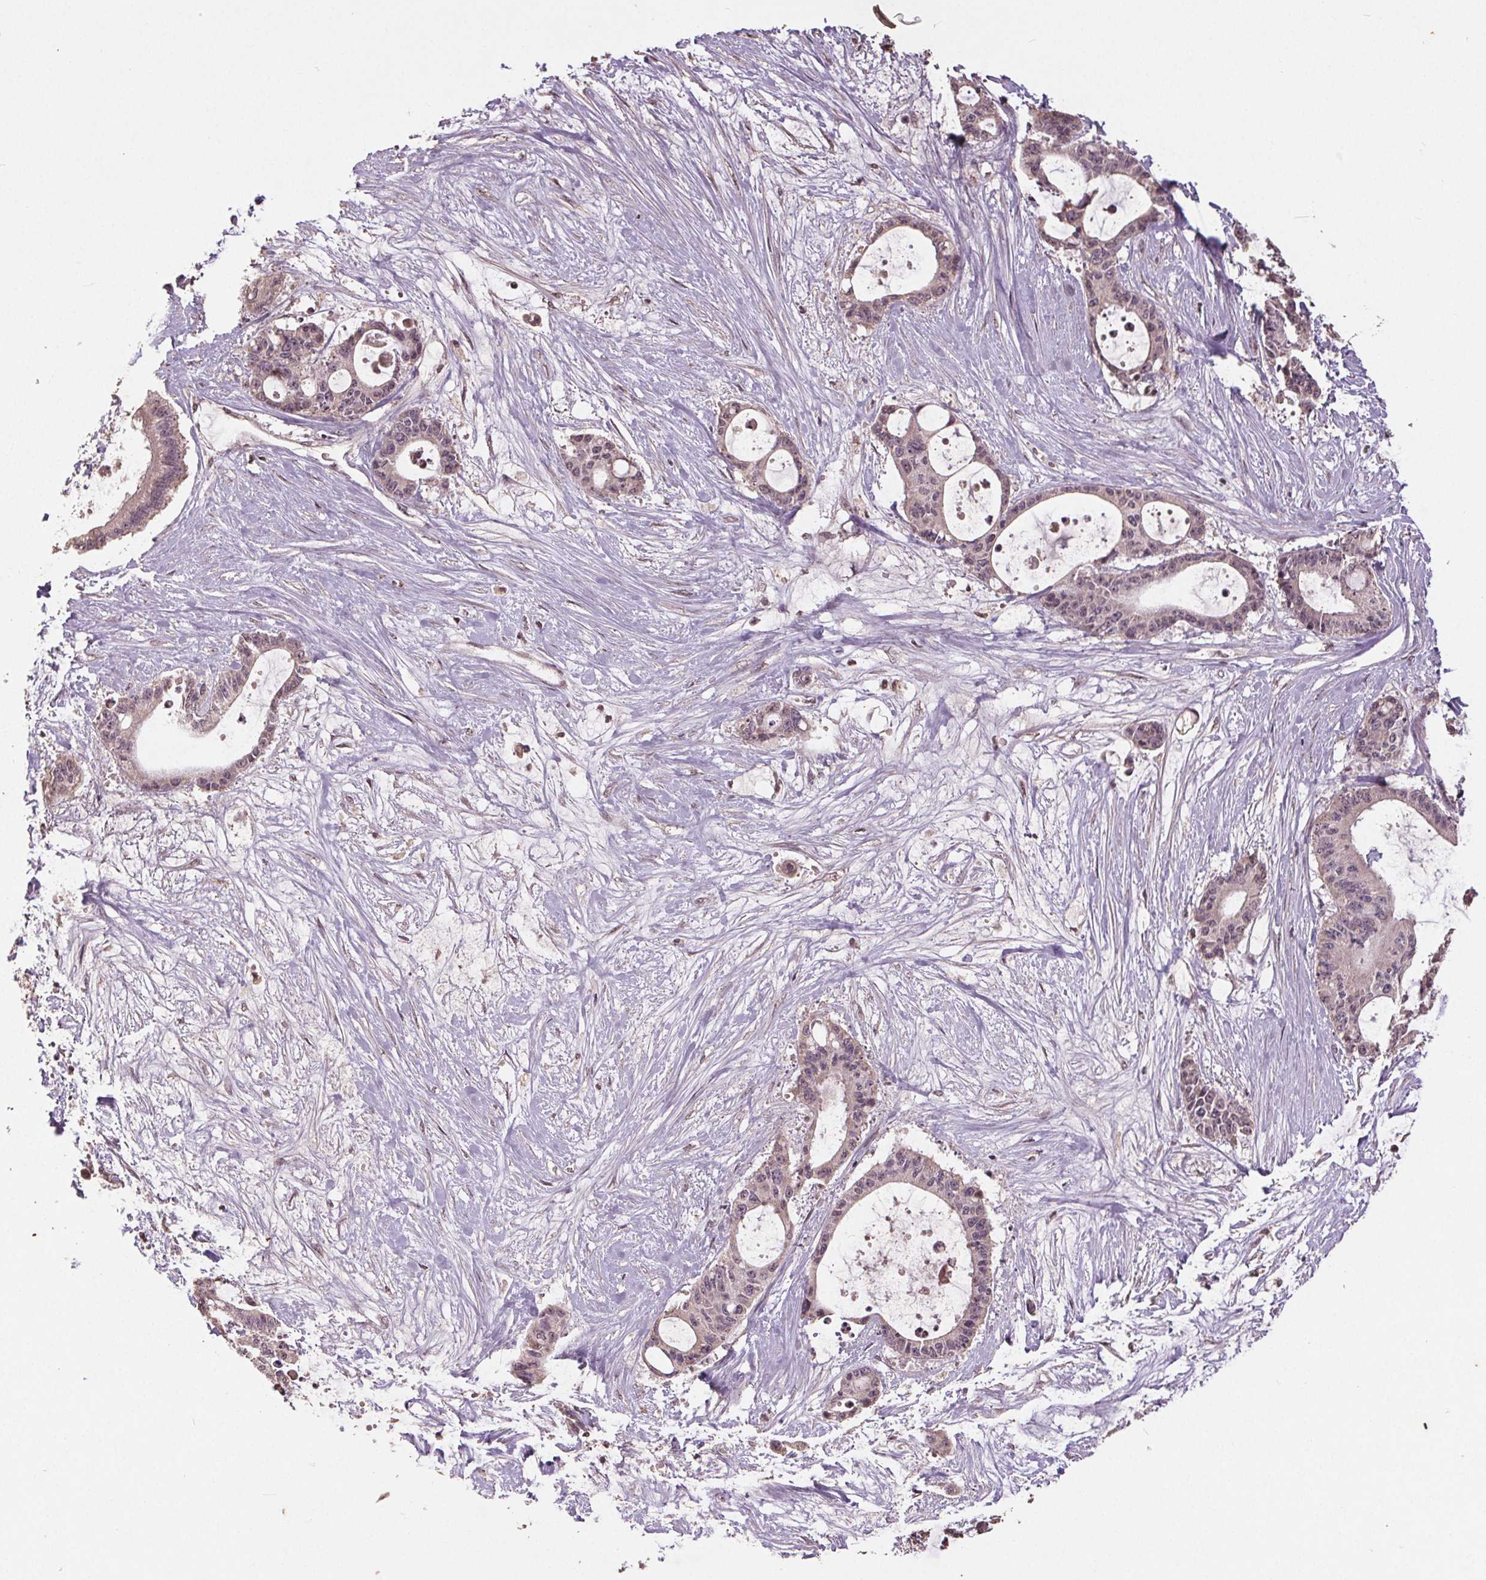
{"staining": {"intensity": "weak", "quantity": "25%-75%", "location": "nuclear"}, "tissue": "liver cancer", "cell_type": "Tumor cells", "image_type": "cancer", "snomed": [{"axis": "morphology", "description": "Normal tissue, NOS"}, {"axis": "morphology", "description": "Cholangiocarcinoma"}, {"axis": "topography", "description": "Liver"}, {"axis": "topography", "description": "Peripheral nerve tissue"}], "caption": "Tumor cells demonstrate low levels of weak nuclear expression in about 25%-75% of cells in liver cancer.", "gene": "DNMT3B", "patient": {"sex": "female", "age": 73}}